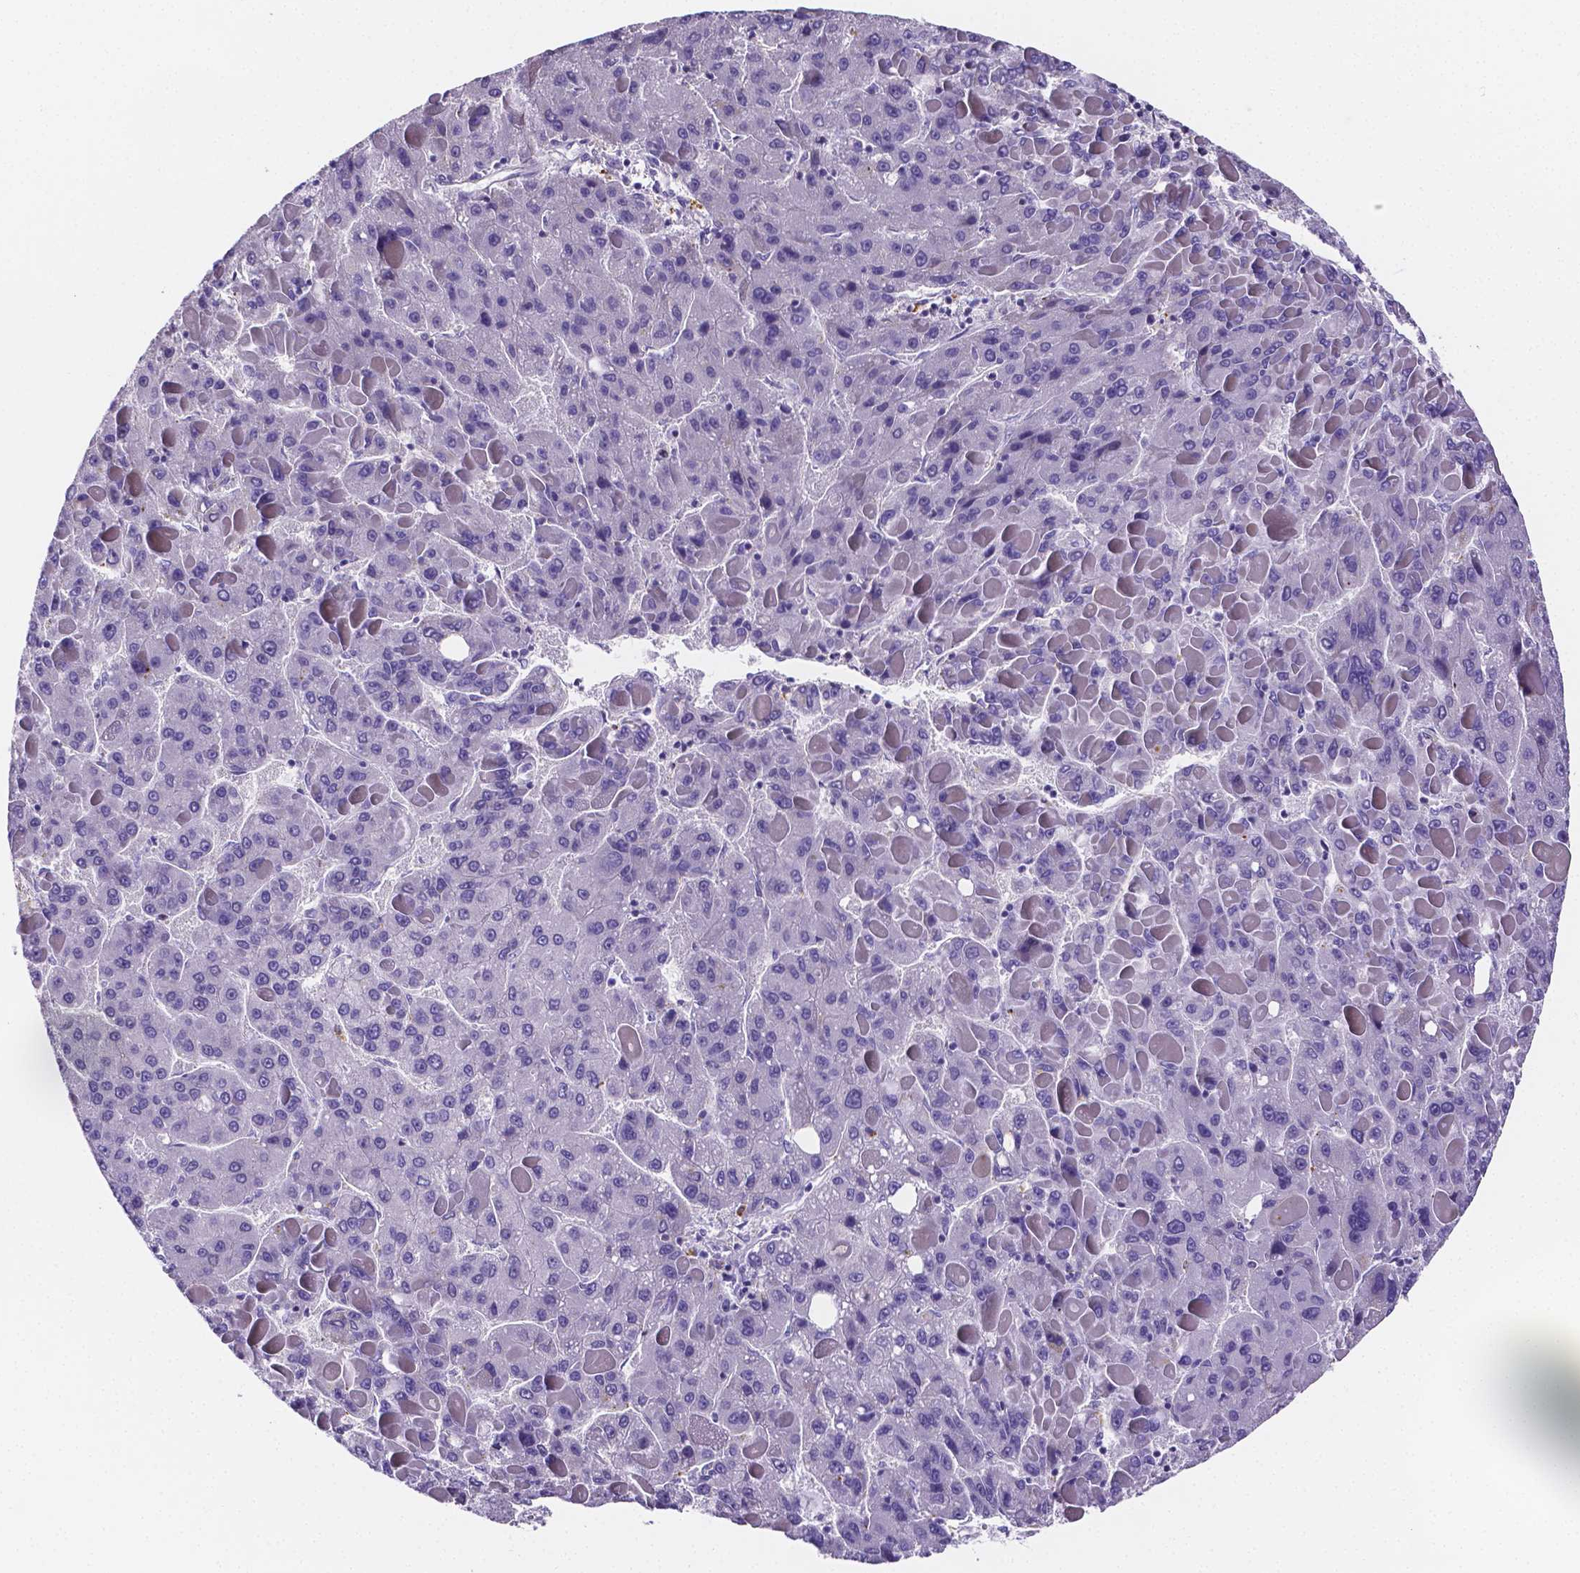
{"staining": {"intensity": "negative", "quantity": "none", "location": "none"}, "tissue": "liver cancer", "cell_type": "Tumor cells", "image_type": "cancer", "snomed": [{"axis": "morphology", "description": "Carcinoma, Hepatocellular, NOS"}, {"axis": "topography", "description": "Liver"}], "caption": "Human liver hepatocellular carcinoma stained for a protein using immunohistochemistry (IHC) shows no expression in tumor cells.", "gene": "NRGN", "patient": {"sex": "female", "age": 82}}